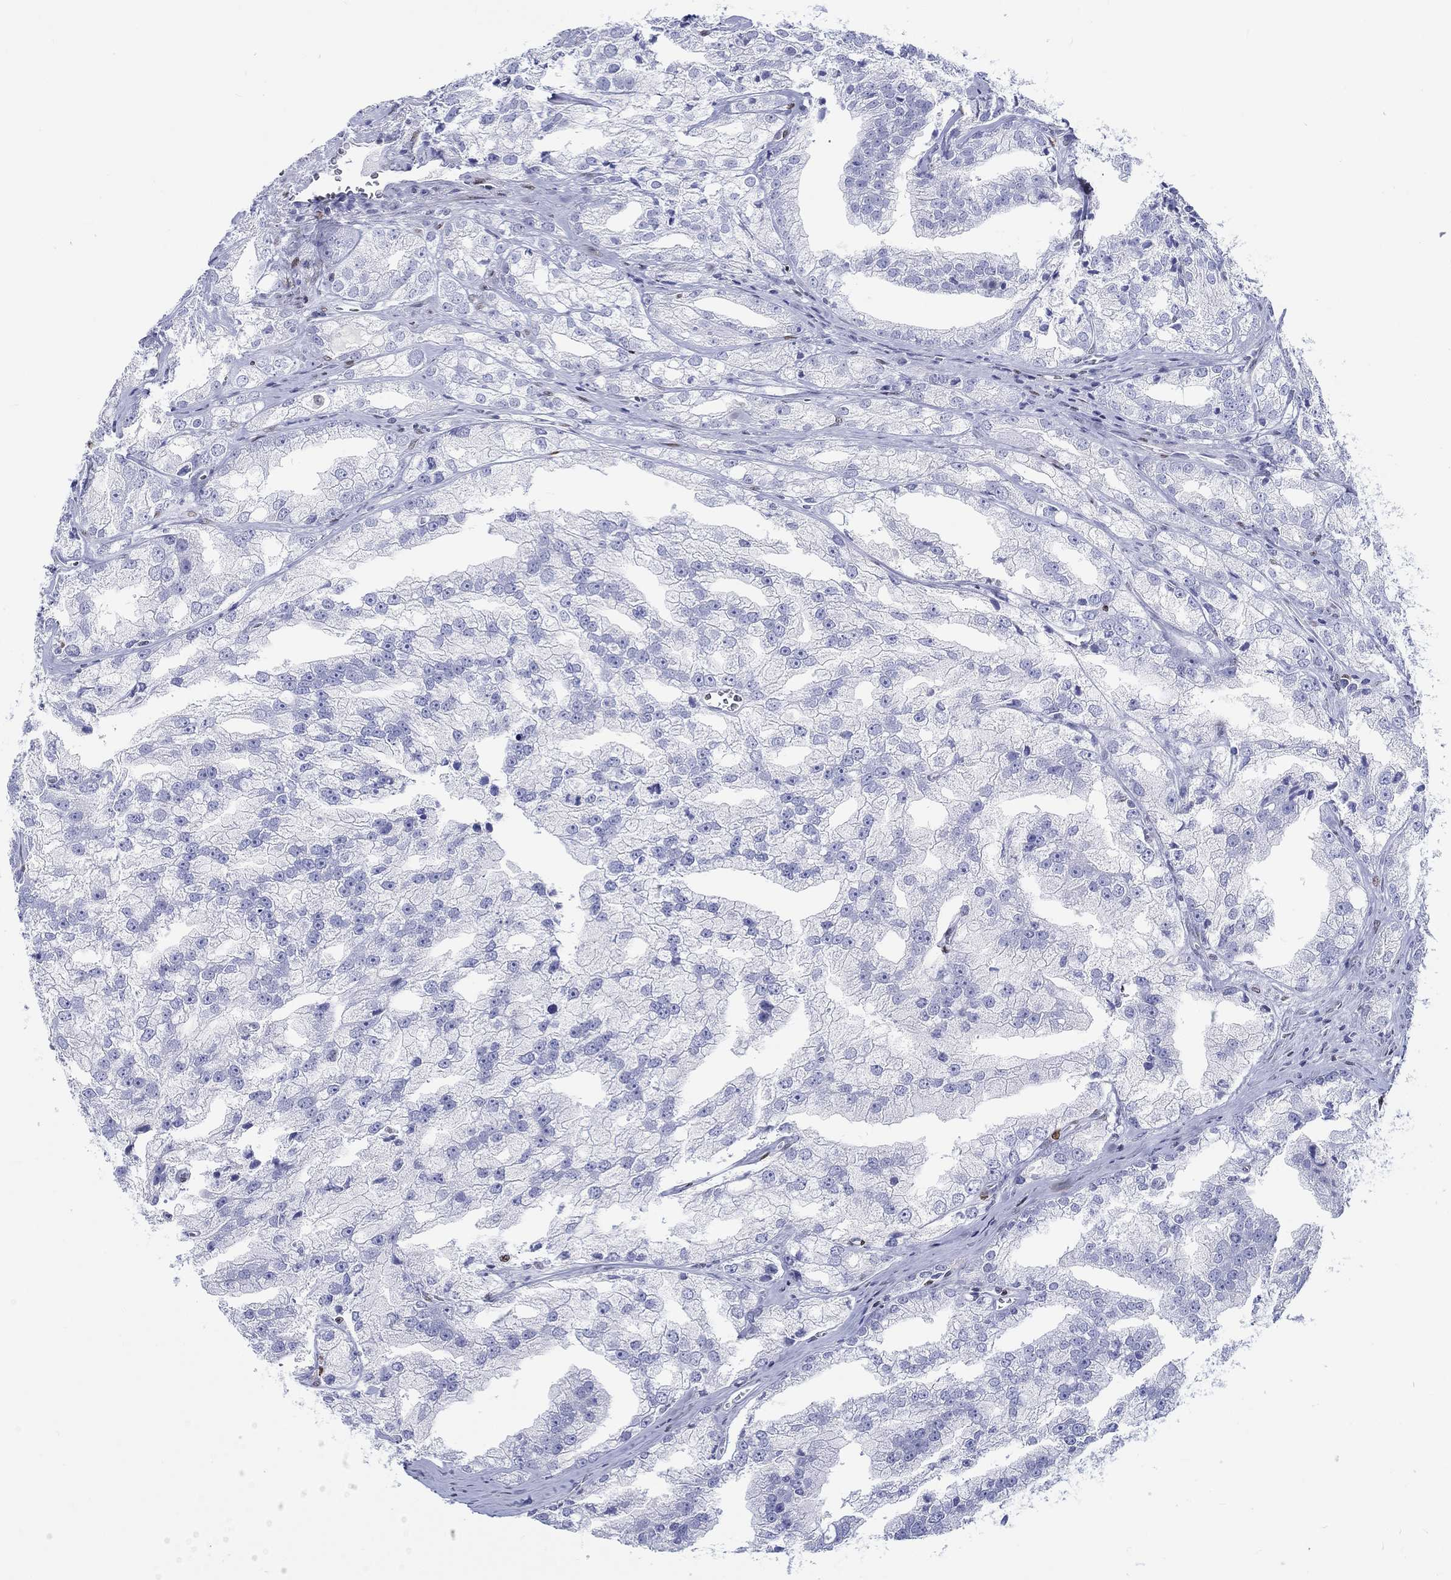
{"staining": {"intensity": "negative", "quantity": "none", "location": "none"}, "tissue": "prostate cancer", "cell_type": "Tumor cells", "image_type": "cancer", "snomed": [{"axis": "morphology", "description": "Adenocarcinoma, NOS"}, {"axis": "topography", "description": "Prostate"}], "caption": "The IHC micrograph has no significant expression in tumor cells of adenocarcinoma (prostate) tissue.", "gene": "H1-1", "patient": {"sex": "male", "age": 70}}